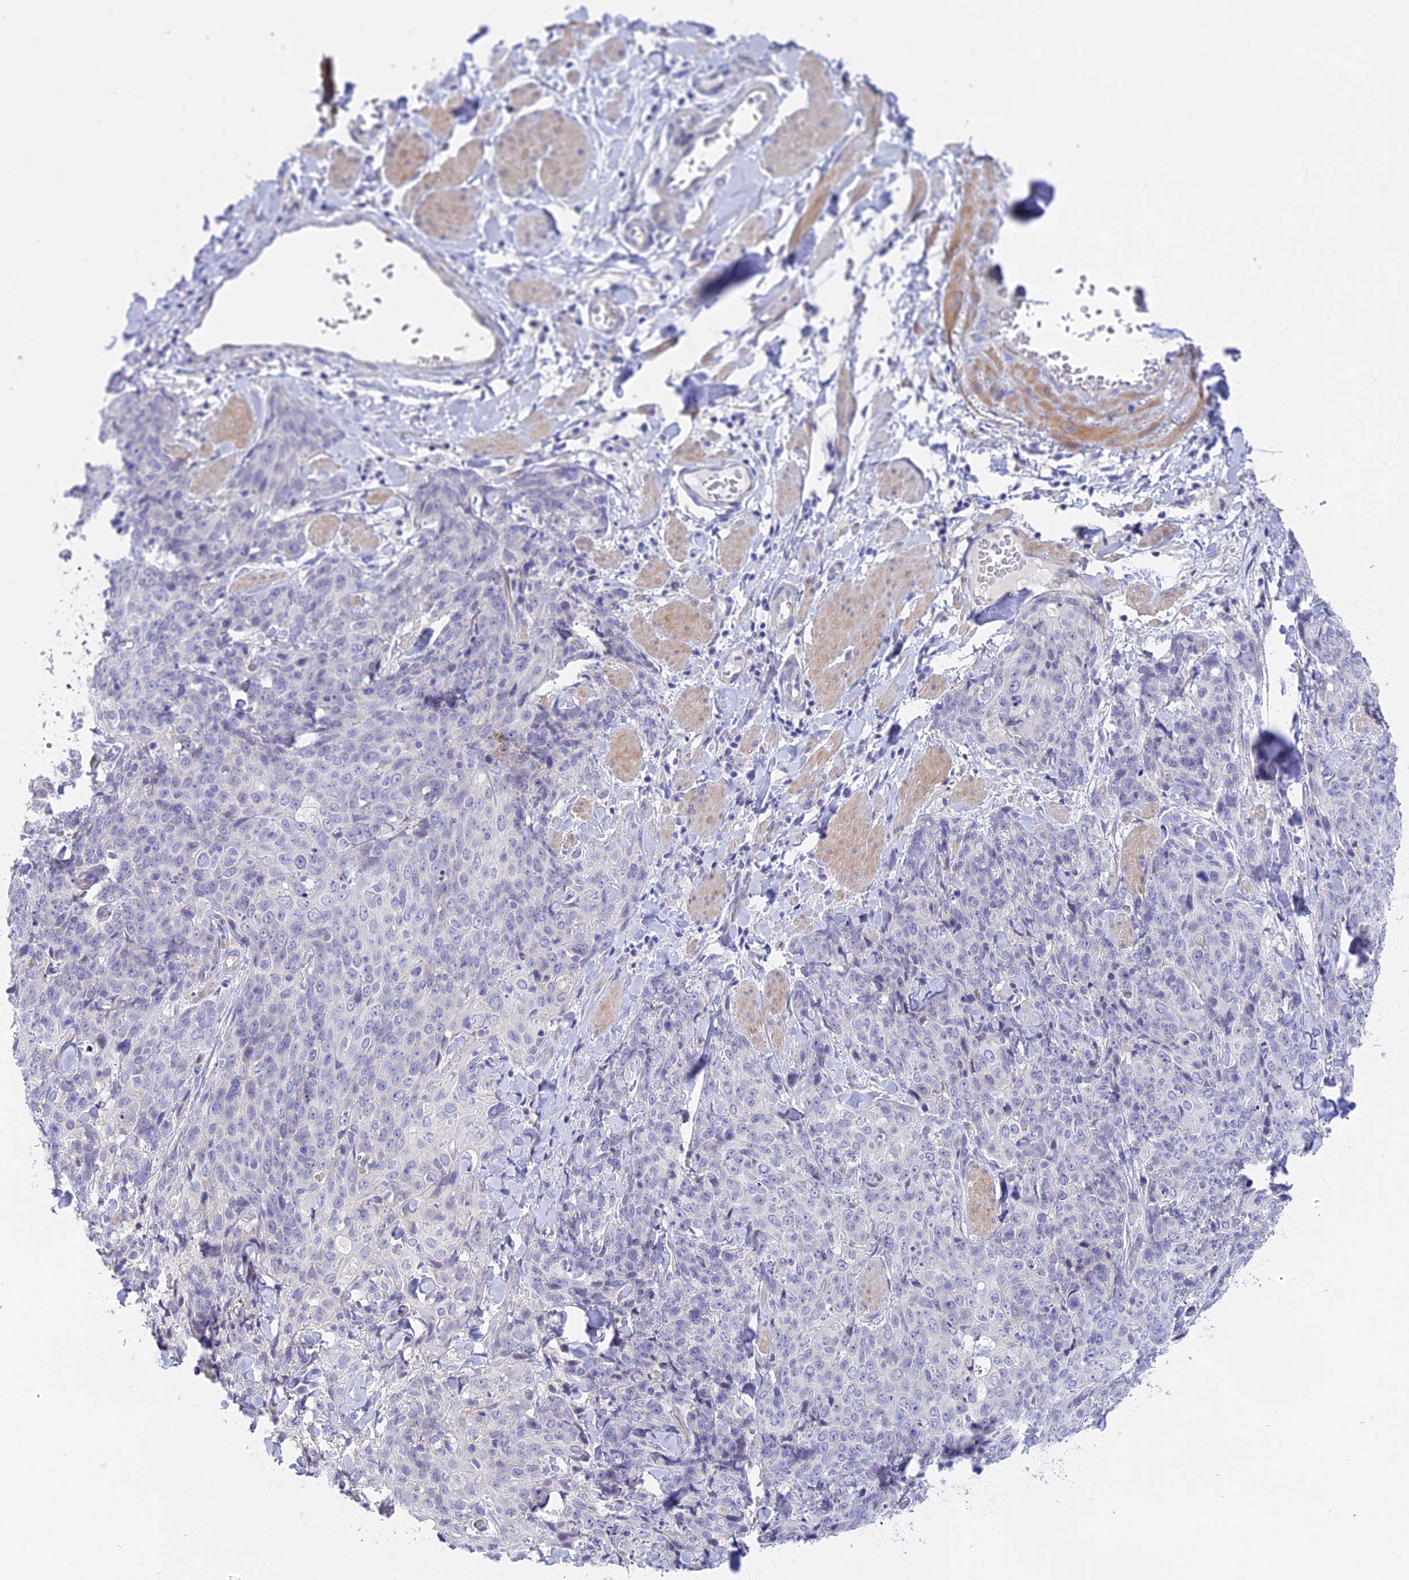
{"staining": {"intensity": "negative", "quantity": "none", "location": "none"}, "tissue": "skin cancer", "cell_type": "Tumor cells", "image_type": "cancer", "snomed": [{"axis": "morphology", "description": "Squamous cell carcinoma, NOS"}, {"axis": "topography", "description": "Skin"}, {"axis": "topography", "description": "Vulva"}], "caption": "High magnification brightfield microscopy of skin cancer (squamous cell carcinoma) stained with DAB (3,3'-diaminobenzidine) (brown) and counterstained with hematoxylin (blue): tumor cells show no significant expression. (Stains: DAB immunohistochemistry with hematoxylin counter stain, Microscopy: brightfield microscopy at high magnification).", "gene": "GLB1L", "patient": {"sex": "female", "age": 85}}